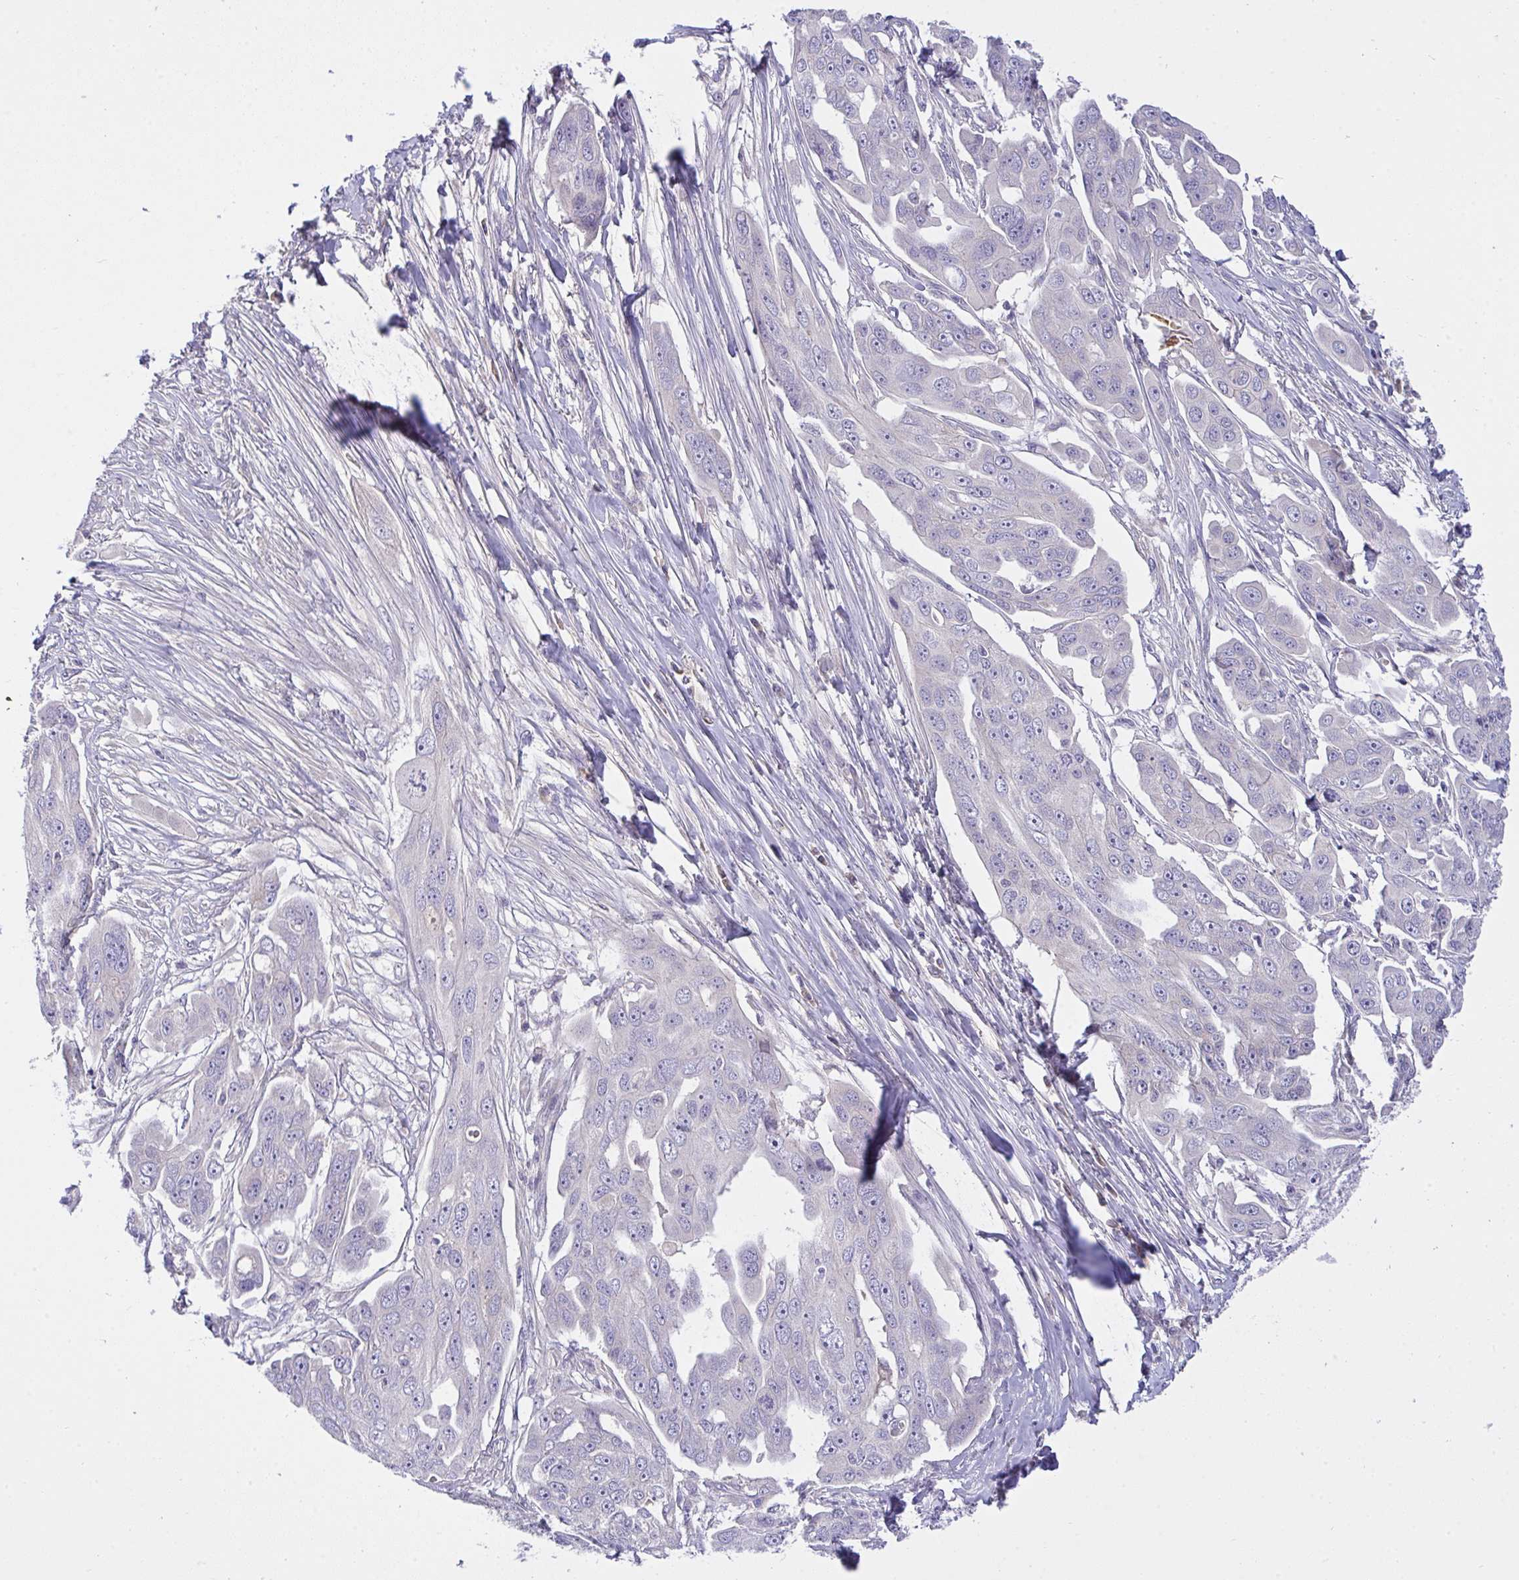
{"staining": {"intensity": "negative", "quantity": "none", "location": "none"}, "tissue": "ovarian cancer", "cell_type": "Tumor cells", "image_type": "cancer", "snomed": [{"axis": "morphology", "description": "Carcinoma, endometroid"}, {"axis": "topography", "description": "Ovary"}], "caption": "Immunohistochemistry (IHC) image of human endometroid carcinoma (ovarian) stained for a protein (brown), which demonstrates no expression in tumor cells.", "gene": "ZNF581", "patient": {"sex": "female", "age": 70}}